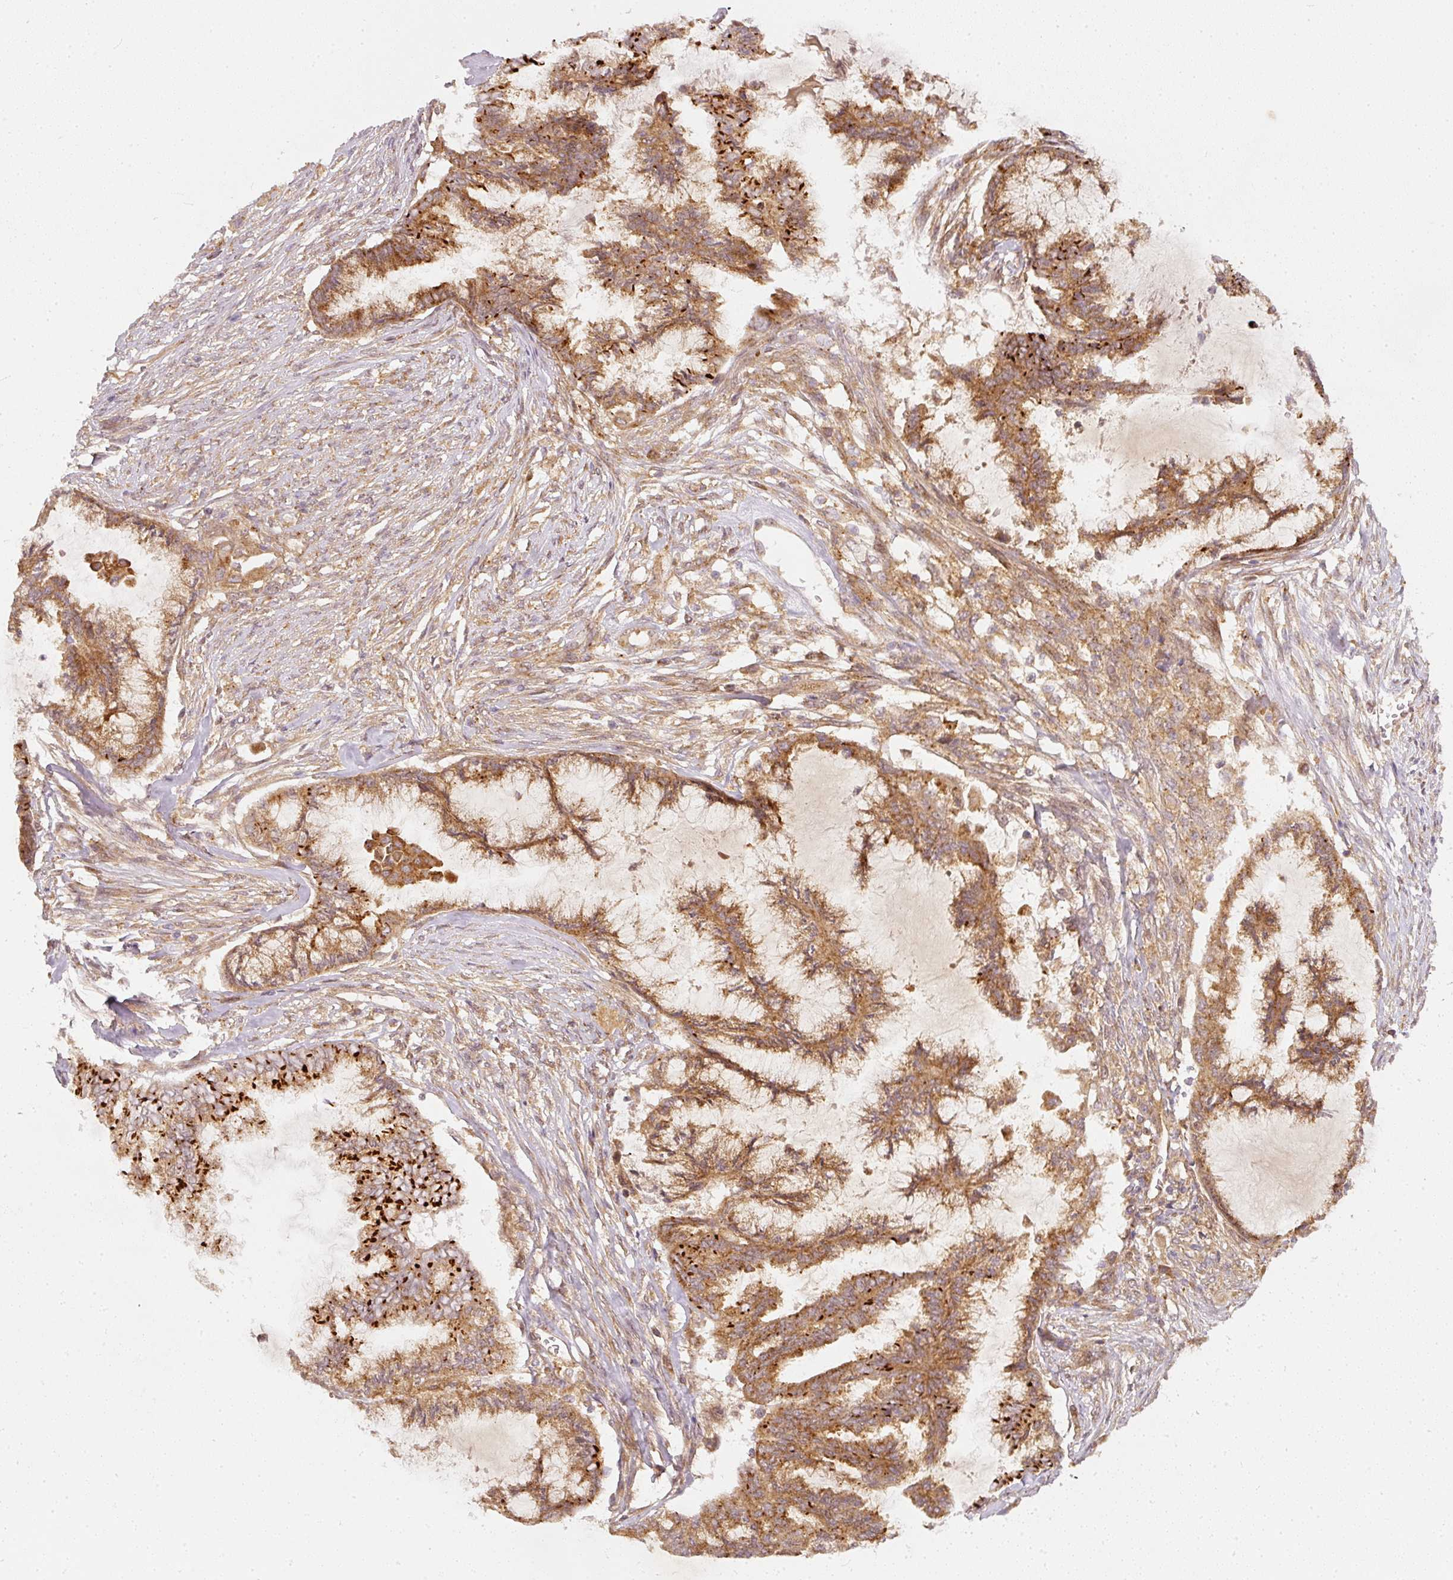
{"staining": {"intensity": "moderate", "quantity": ">75%", "location": "cytoplasmic/membranous"}, "tissue": "endometrial cancer", "cell_type": "Tumor cells", "image_type": "cancer", "snomed": [{"axis": "morphology", "description": "Adenocarcinoma, NOS"}, {"axis": "topography", "description": "Endometrium"}], "caption": "Immunohistochemical staining of human endometrial adenocarcinoma displays medium levels of moderate cytoplasmic/membranous positivity in approximately >75% of tumor cells. (Stains: DAB (3,3'-diaminobenzidine) in brown, nuclei in blue, Microscopy: brightfield microscopy at high magnification).", "gene": "ZNF580", "patient": {"sex": "female", "age": 86}}